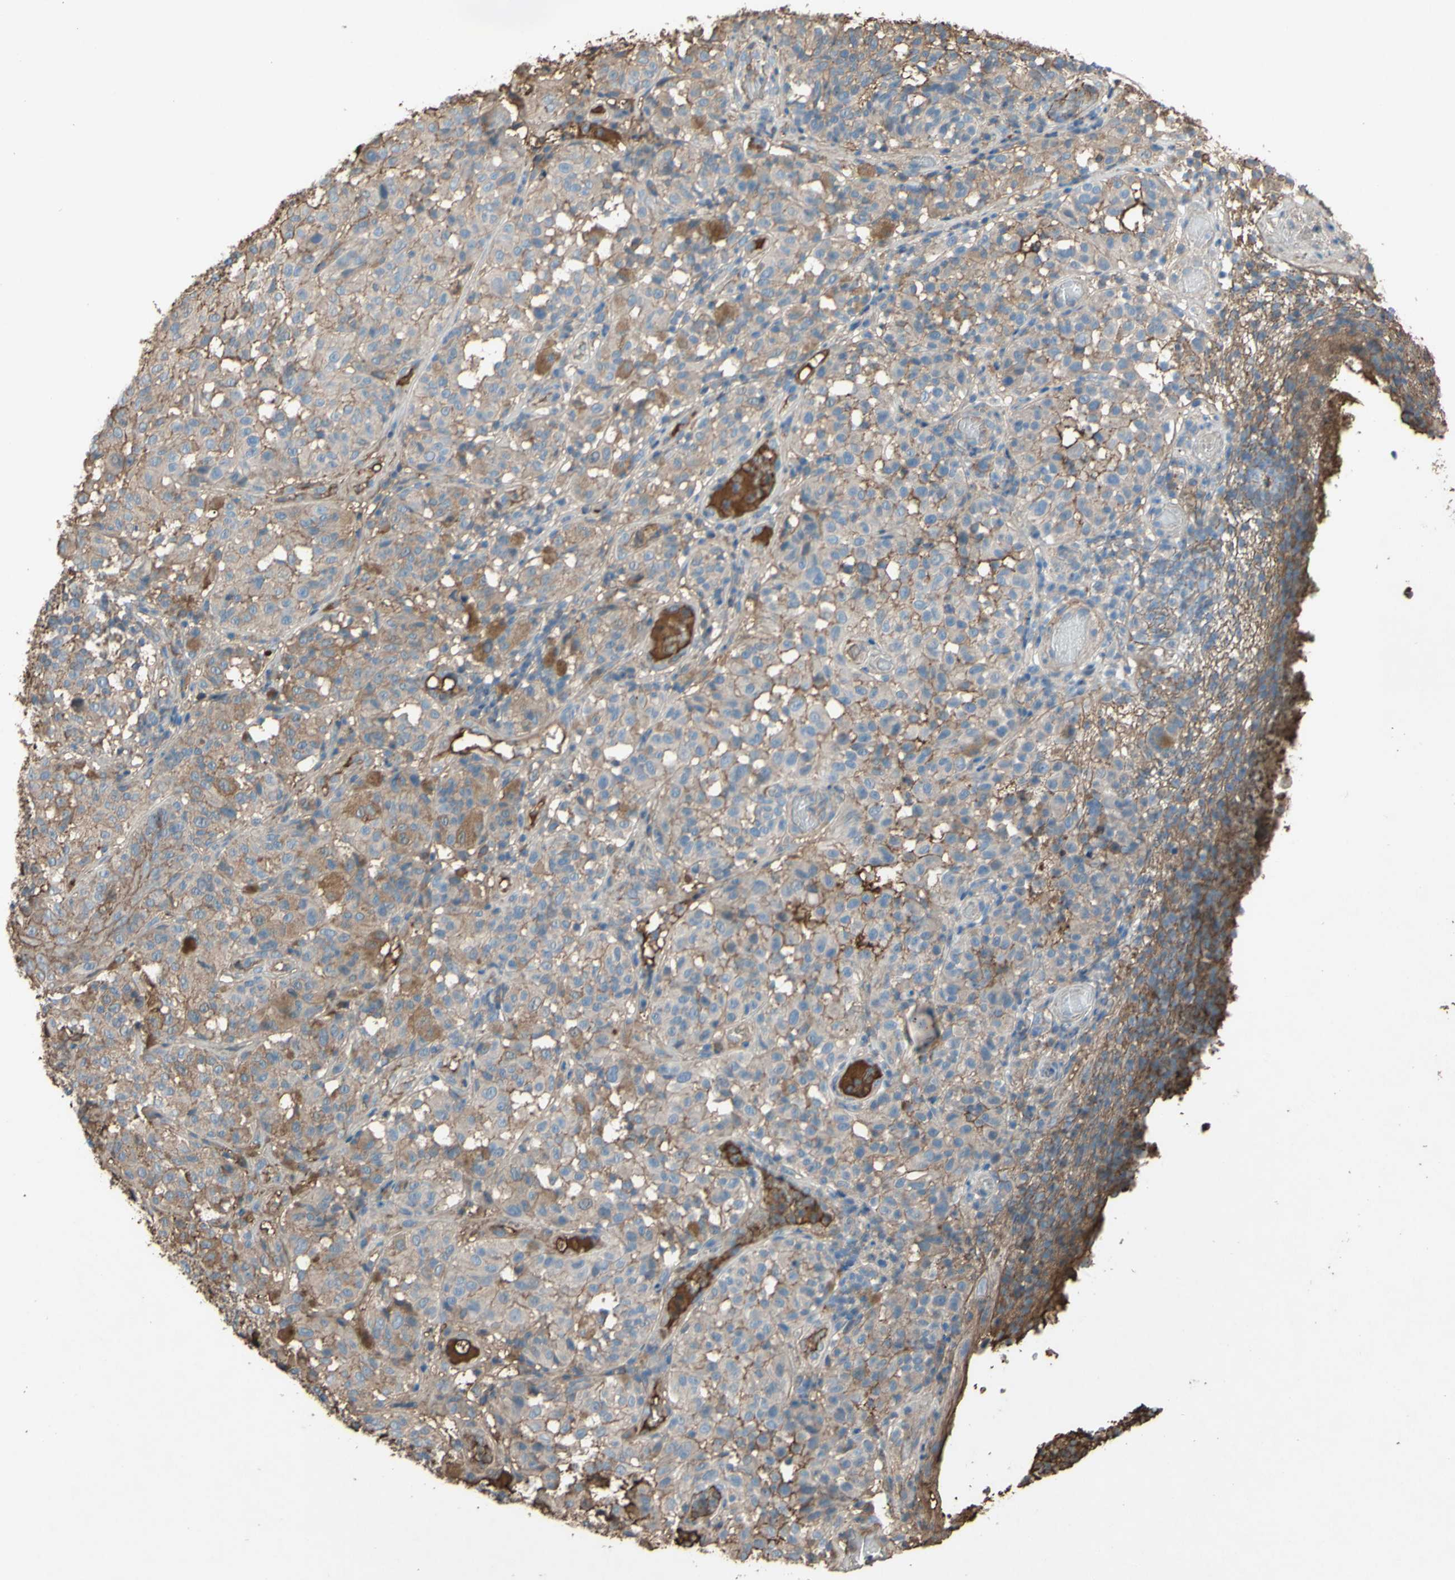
{"staining": {"intensity": "weak", "quantity": ">75%", "location": "cytoplasmic/membranous"}, "tissue": "melanoma", "cell_type": "Tumor cells", "image_type": "cancer", "snomed": [{"axis": "morphology", "description": "Malignant melanoma, NOS"}, {"axis": "topography", "description": "Skin"}], "caption": "Immunohistochemical staining of human melanoma demonstrates low levels of weak cytoplasmic/membranous expression in about >75% of tumor cells.", "gene": "PTGDS", "patient": {"sex": "female", "age": 46}}